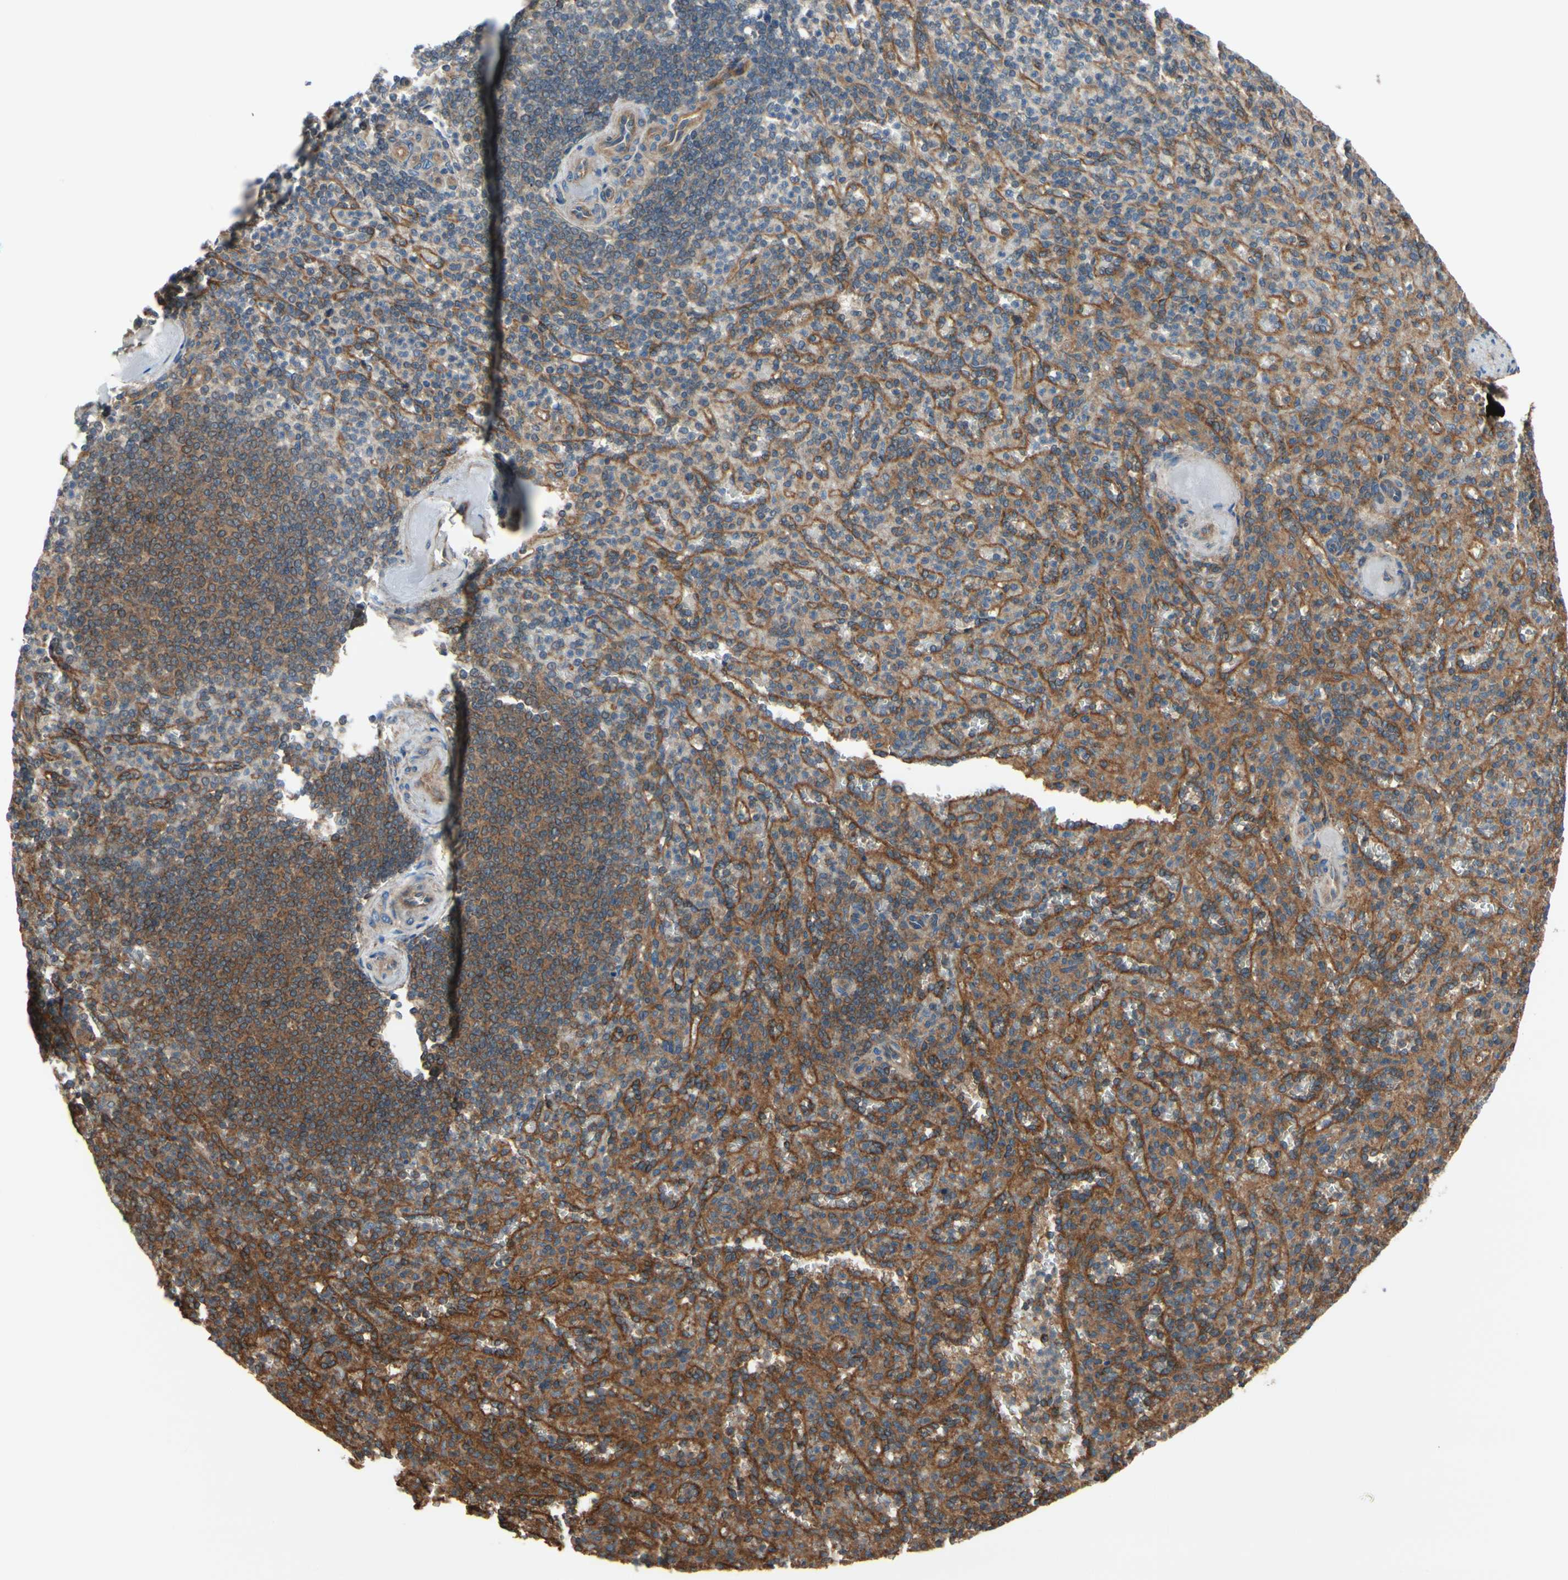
{"staining": {"intensity": "moderate", "quantity": "25%-75%", "location": "cytoplasmic/membranous"}, "tissue": "spleen", "cell_type": "Cells in red pulp", "image_type": "normal", "snomed": [{"axis": "morphology", "description": "Normal tissue, NOS"}, {"axis": "topography", "description": "Spleen"}], "caption": "An immunohistochemistry (IHC) photomicrograph of benign tissue is shown. Protein staining in brown shows moderate cytoplasmic/membranous positivity in spleen within cells in red pulp. (IHC, brightfield microscopy, high magnification).", "gene": "EPS15", "patient": {"sex": "female", "age": 74}}